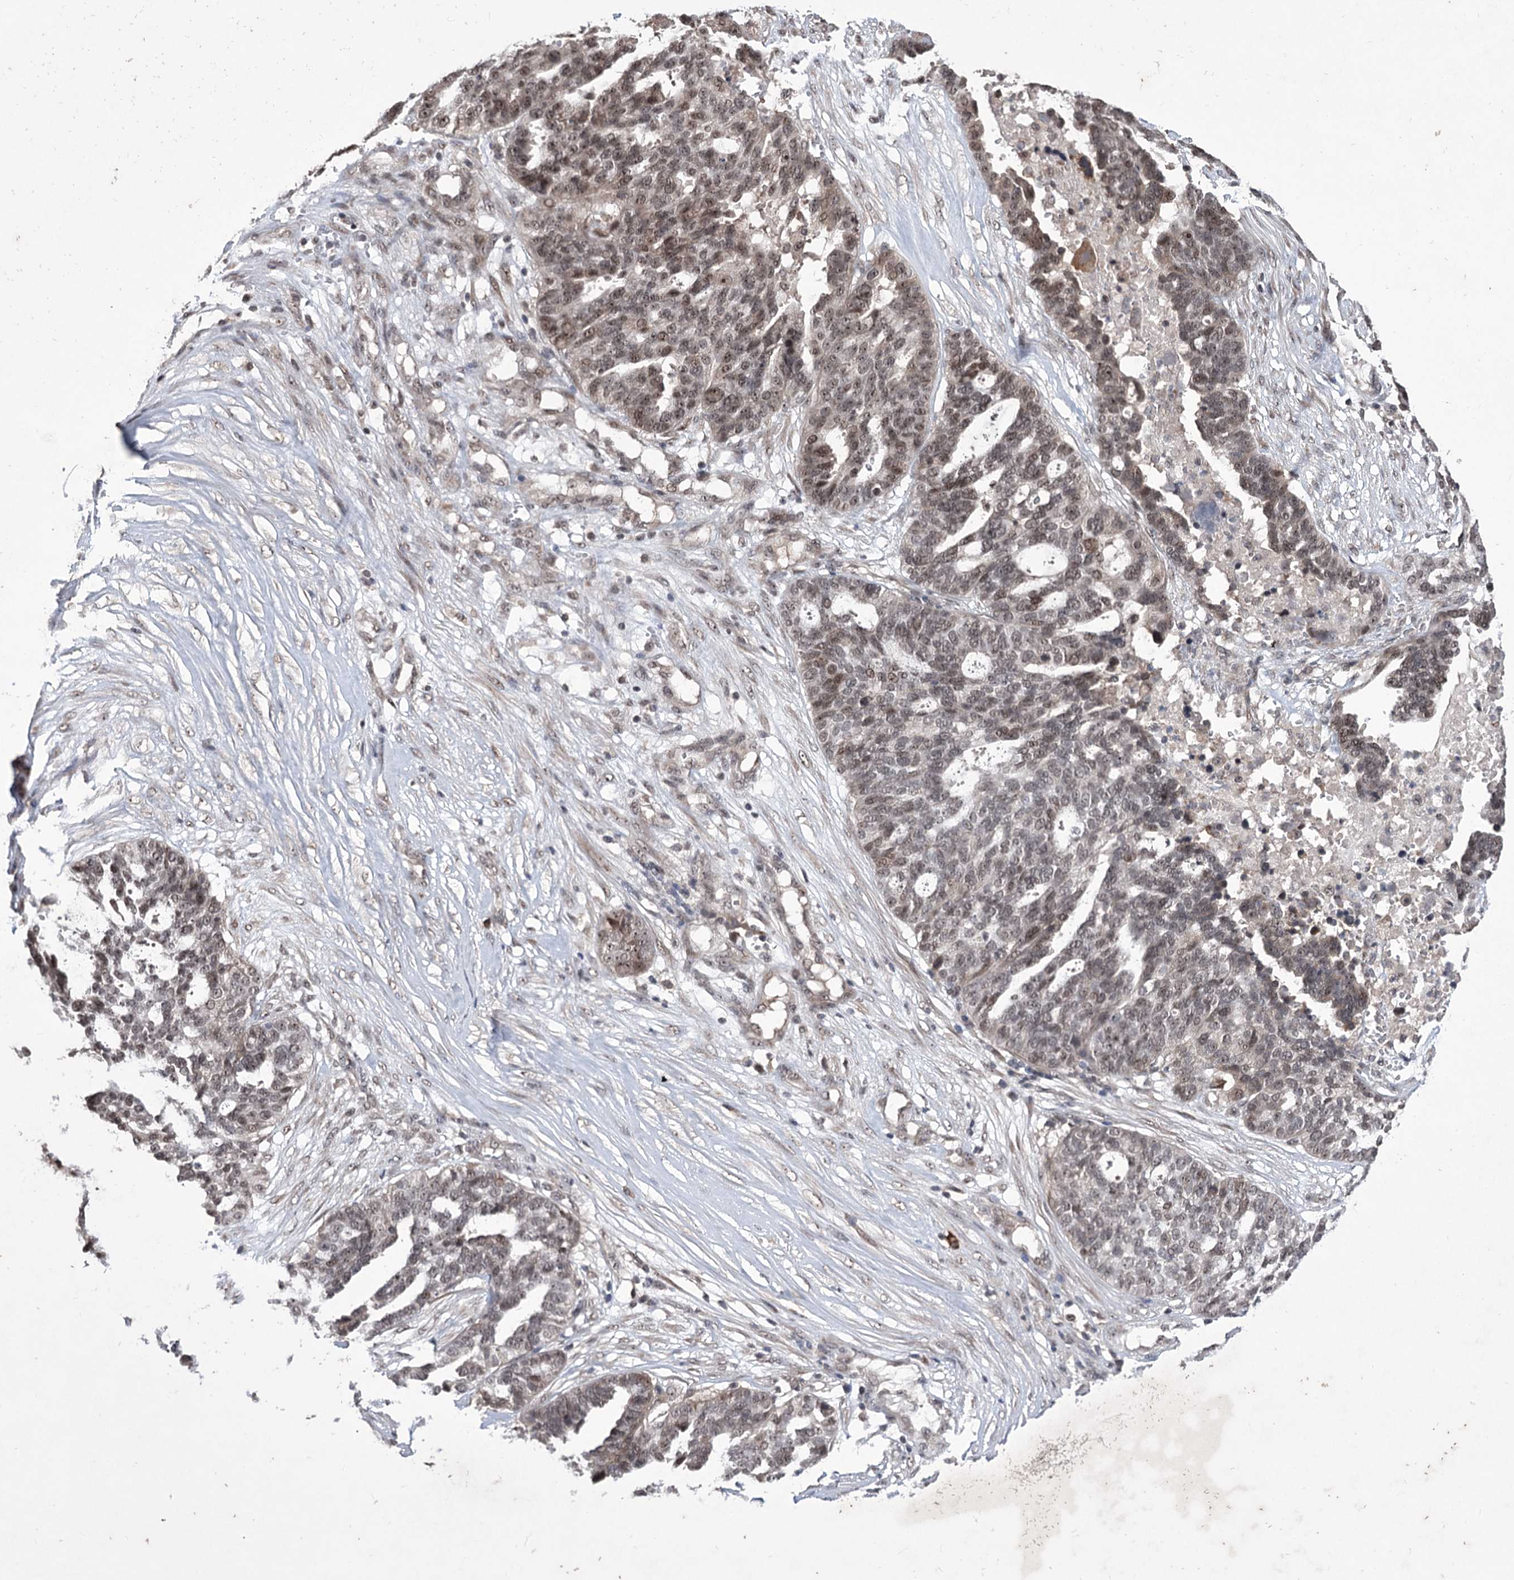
{"staining": {"intensity": "moderate", "quantity": "25%-75%", "location": "nuclear"}, "tissue": "ovarian cancer", "cell_type": "Tumor cells", "image_type": "cancer", "snomed": [{"axis": "morphology", "description": "Cystadenocarcinoma, serous, NOS"}, {"axis": "topography", "description": "Ovary"}], "caption": "Approximately 25%-75% of tumor cells in human ovarian serous cystadenocarcinoma show moderate nuclear protein expression as visualized by brown immunohistochemical staining.", "gene": "VGLL4", "patient": {"sex": "female", "age": 59}}